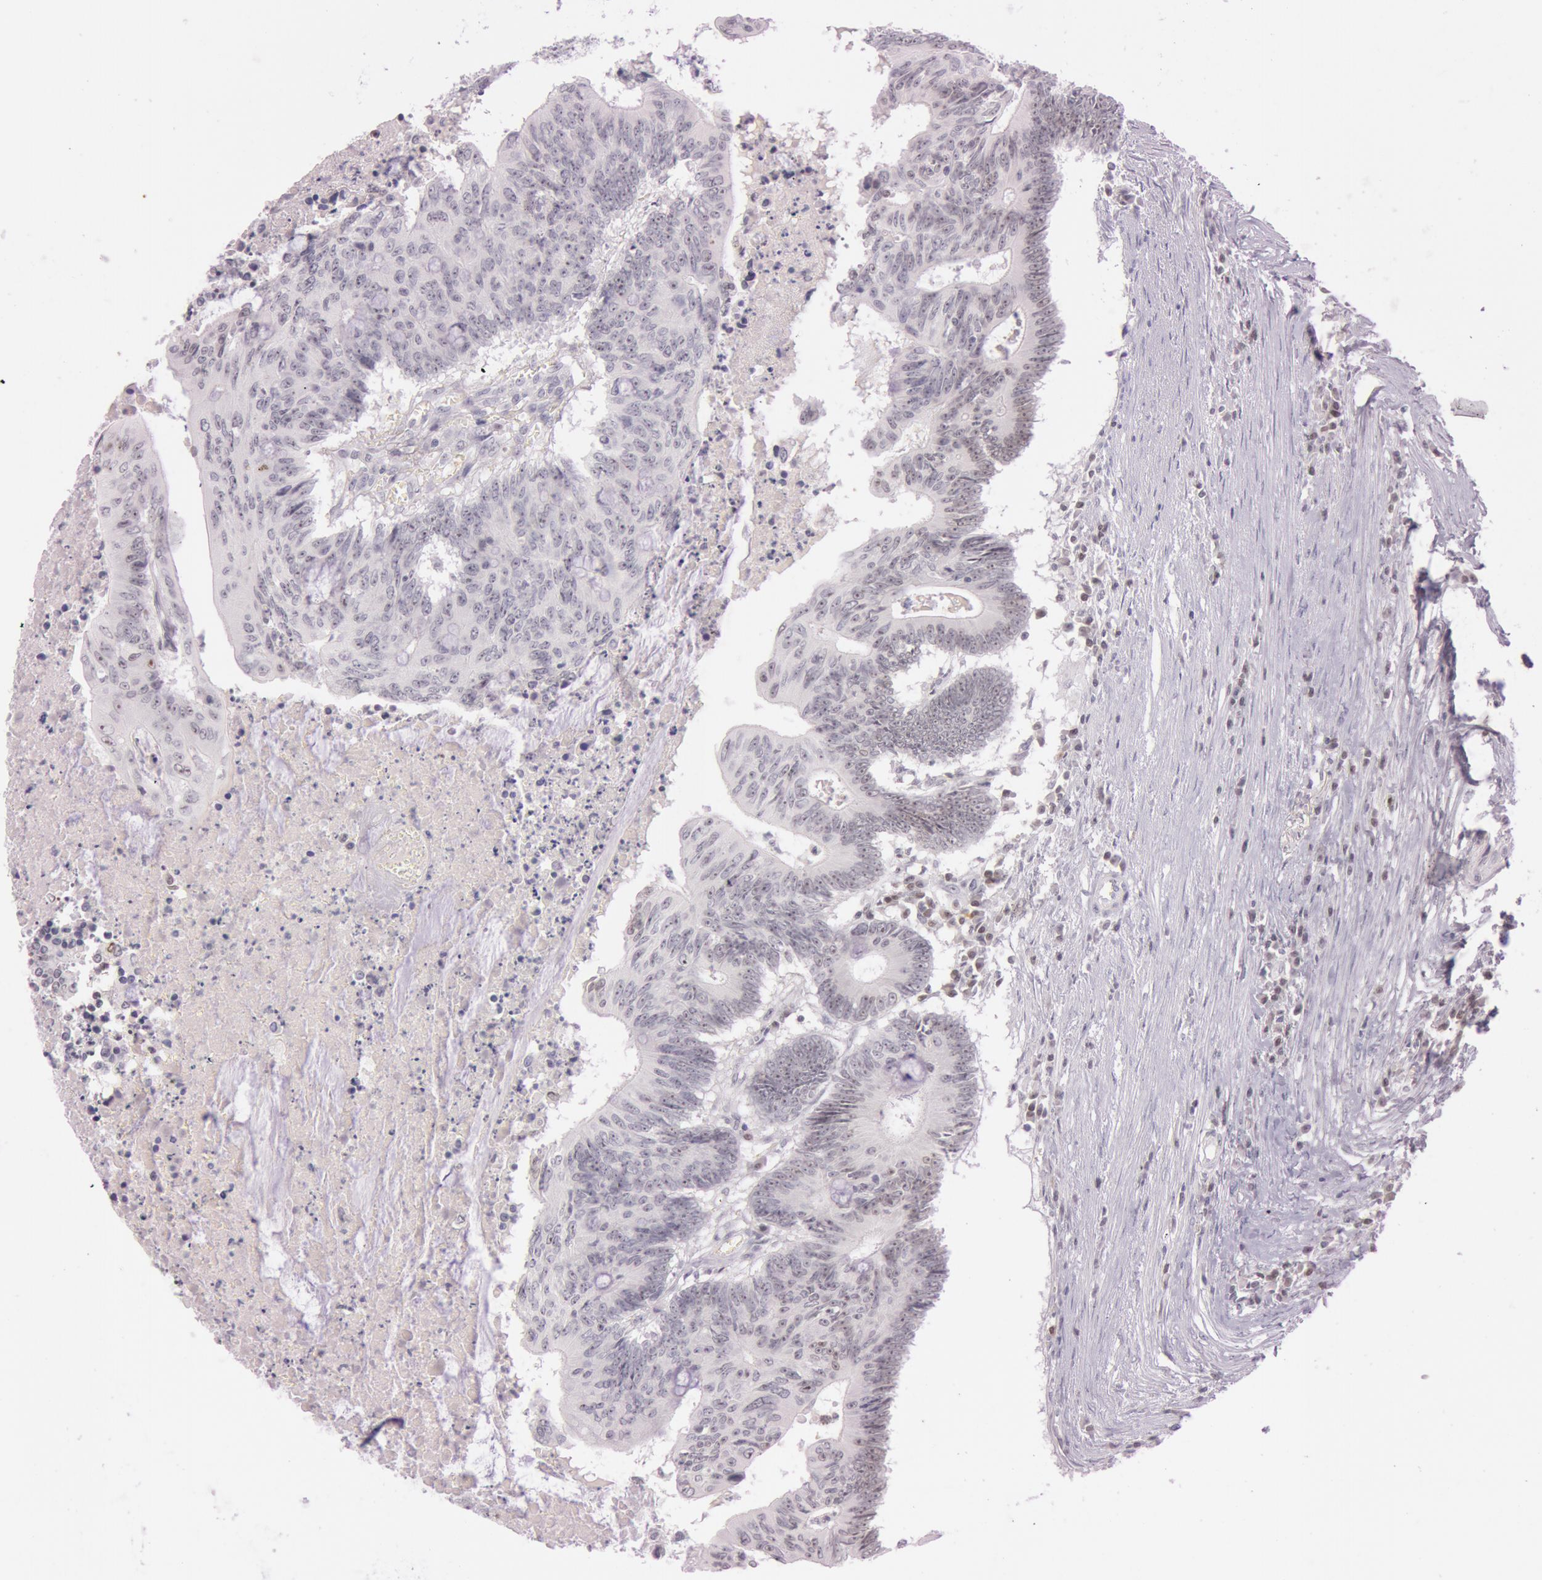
{"staining": {"intensity": "moderate", "quantity": ">75%", "location": "nuclear"}, "tissue": "colorectal cancer", "cell_type": "Tumor cells", "image_type": "cancer", "snomed": [{"axis": "morphology", "description": "Adenocarcinoma, NOS"}, {"axis": "topography", "description": "Colon"}], "caption": "IHC (DAB) staining of human adenocarcinoma (colorectal) displays moderate nuclear protein positivity in approximately >75% of tumor cells.", "gene": "FBL", "patient": {"sex": "male", "age": 65}}